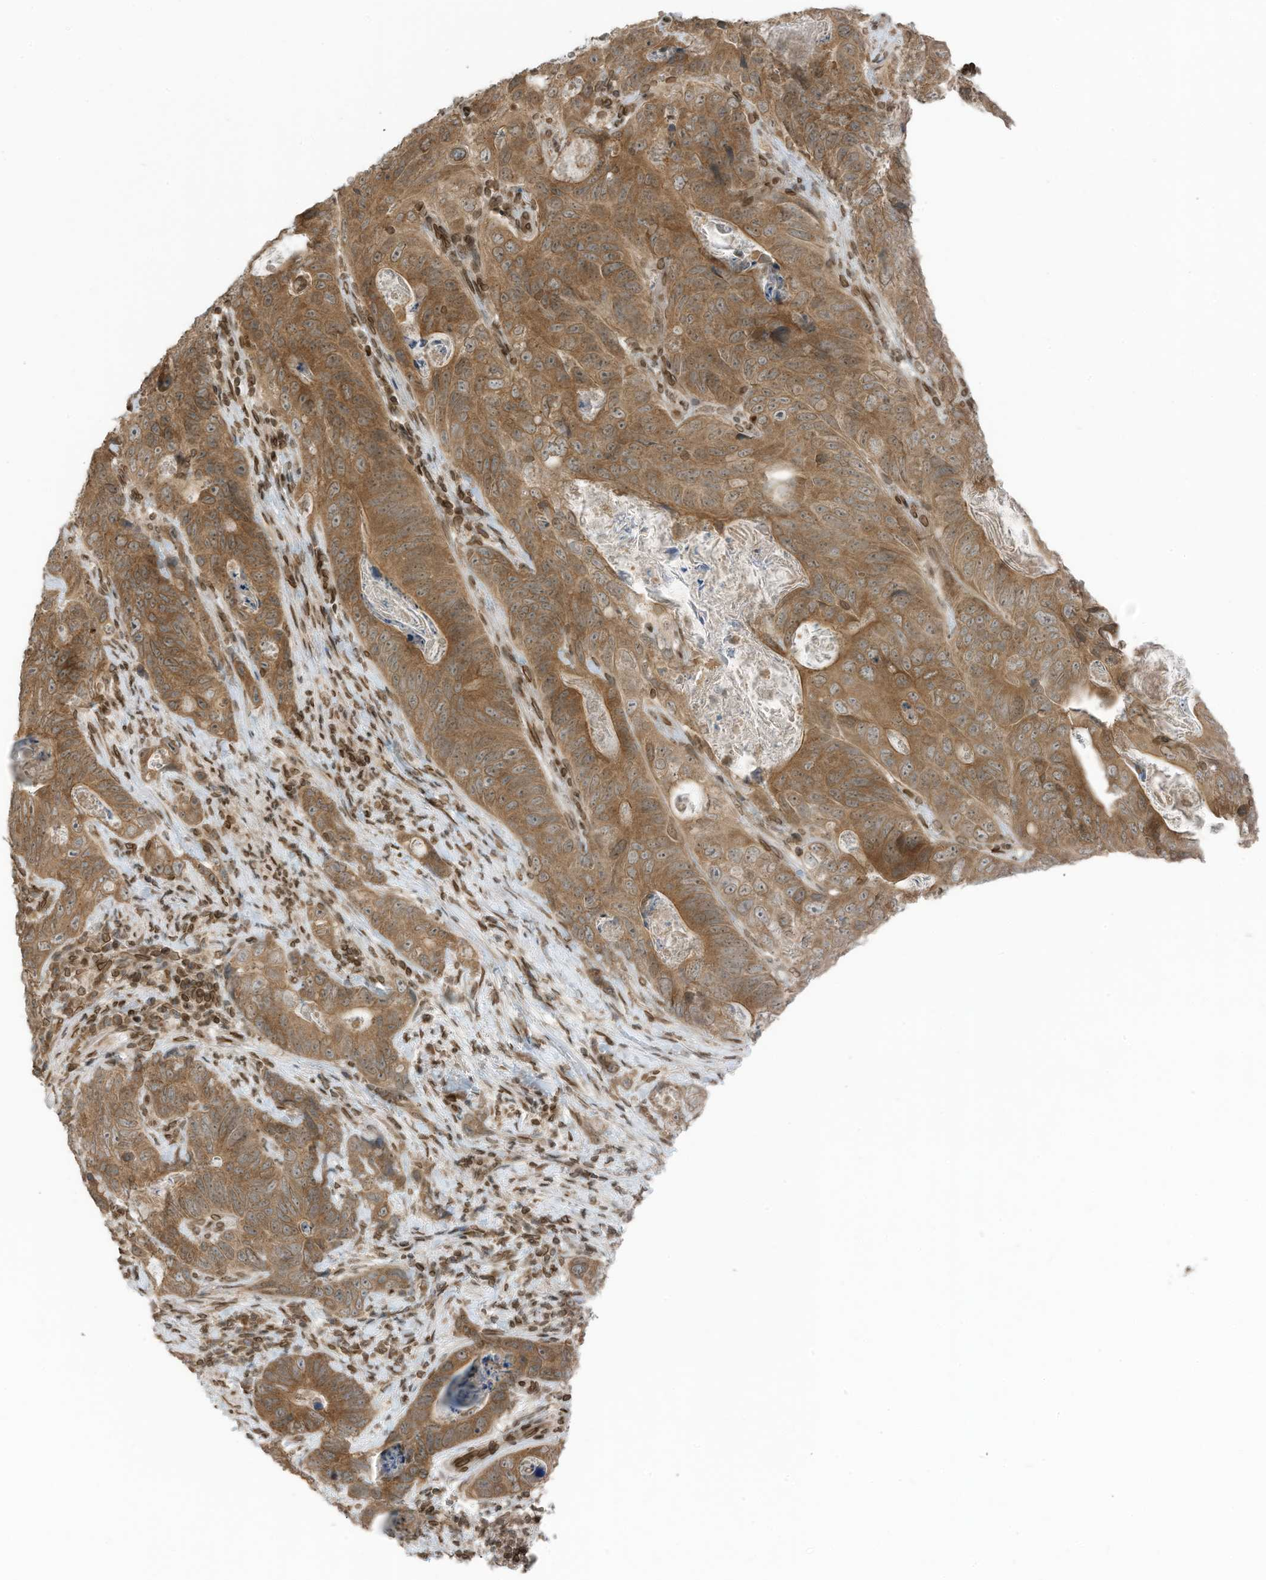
{"staining": {"intensity": "moderate", "quantity": ">75%", "location": "cytoplasmic/membranous"}, "tissue": "stomach cancer", "cell_type": "Tumor cells", "image_type": "cancer", "snomed": [{"axis": "morphology", "description": "Normal tissue, NOS"}, {"axis": "morphology", "description": "Adenocarcinoma, NOS"}, {"axis": "topography", "description": "Stomach"}], "caption": "Stomach cancer stained with DAB (3,3'-diaminobenzidine) IHC displays medium levels of moderate cytoplasmic/membranous positivity in about >75% of tumor cells.", "gene": "RABL3", "patient": {"sex": "female", "age": 89}}